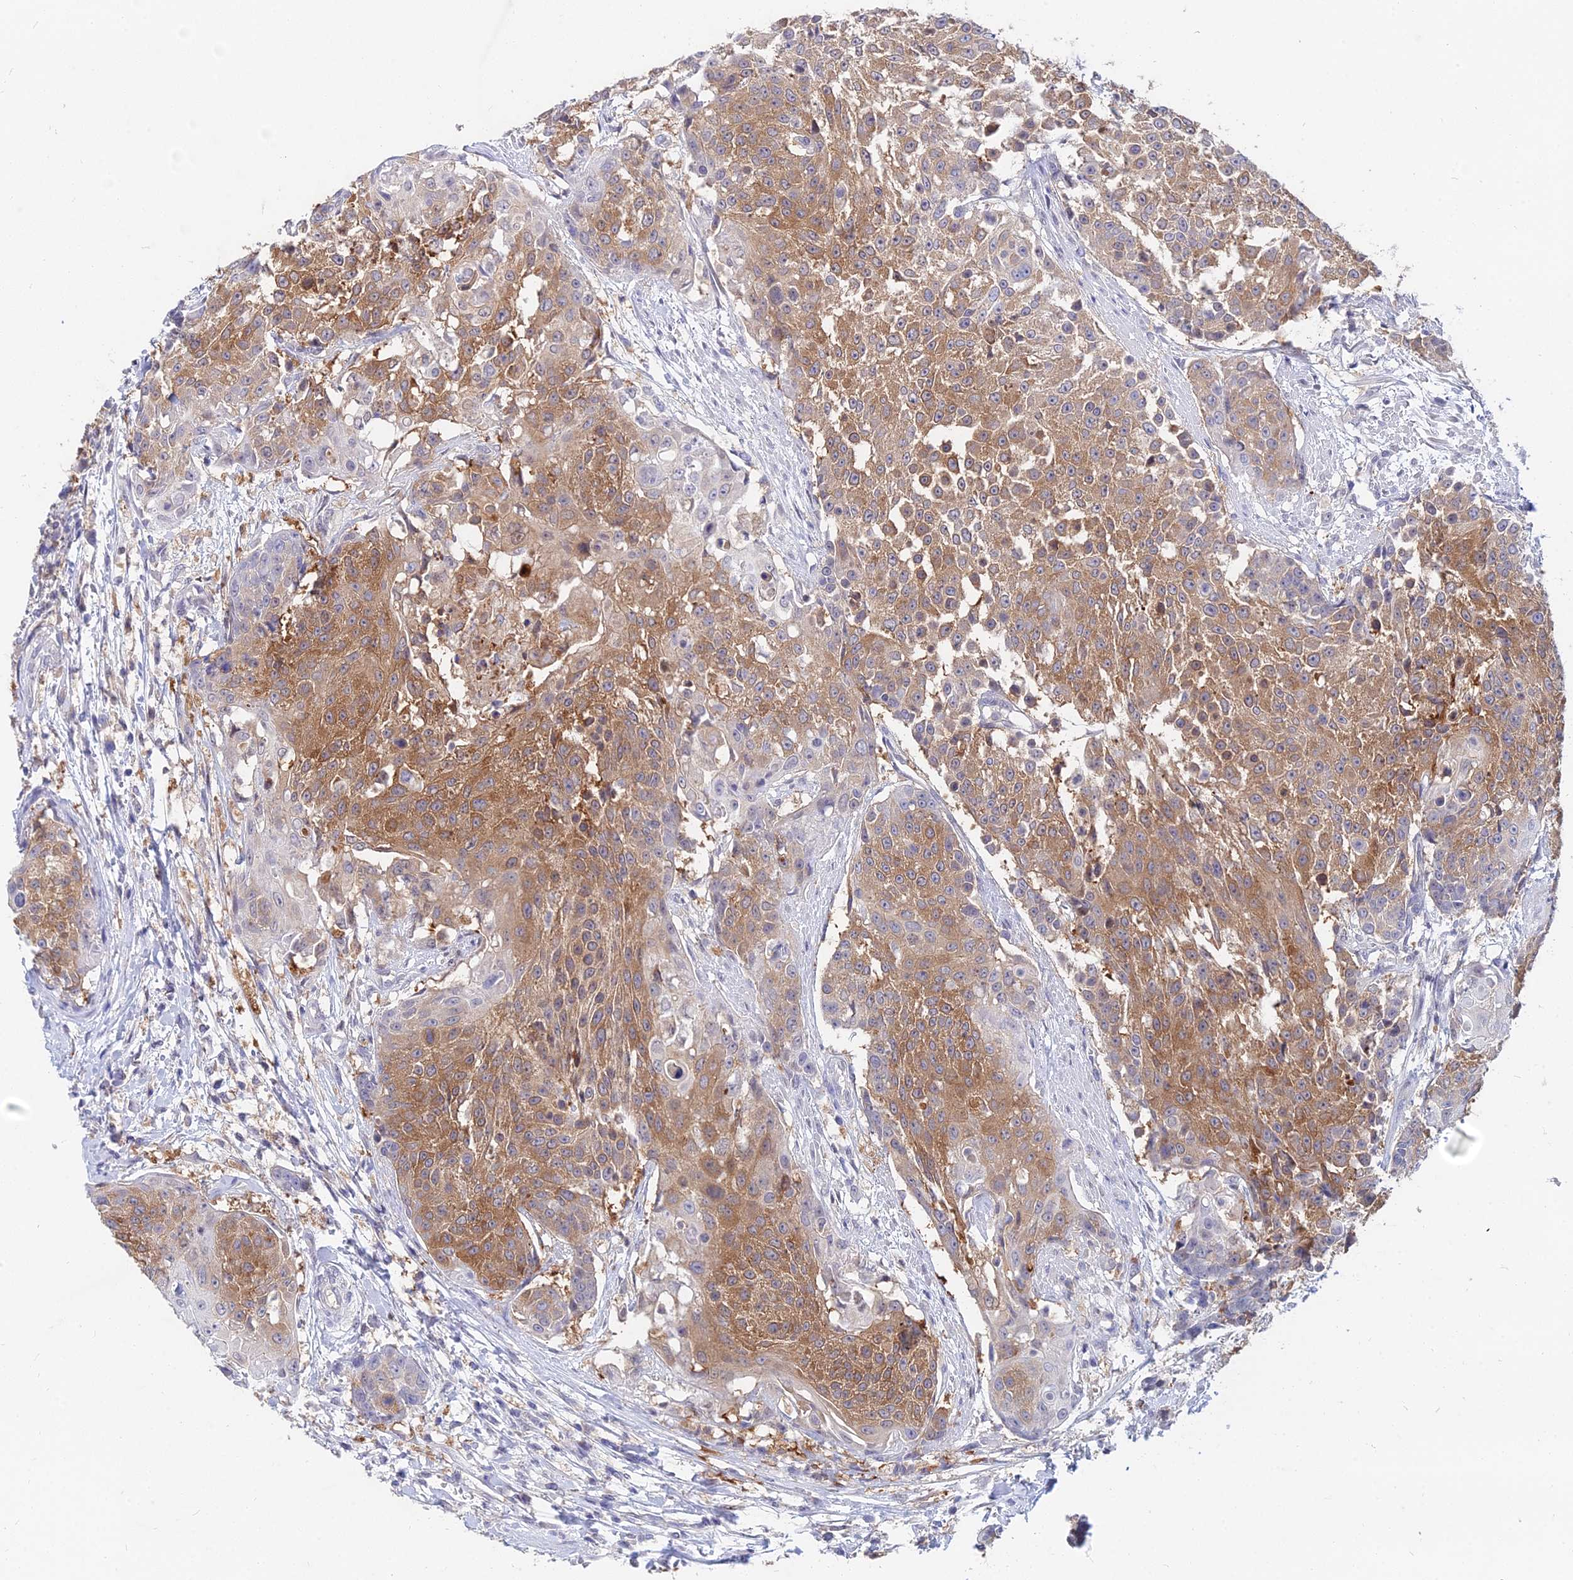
{"staining": {"intensity": "moderate", "quantity": ">75%", "location": "cytoplasmic/membranous"}, "tissue": "urothelial cancer", "cell_type": "Tumor cells", "image_type": "cancer", "snomed": [{"axis": "morphology", "description": "Urothelial carcinoma, High grade"}, {"axis": "topography", "description": "Urinary bladder"}], "caption": "Approximately >75% of tumor cells in urothelial cancer show moderate cytoplasmic/membranous protein positivity as visualized by brown immunohistochemical staining.", "gene": "B3GALT4", "patient": {"sex": "female", "age": 63}}